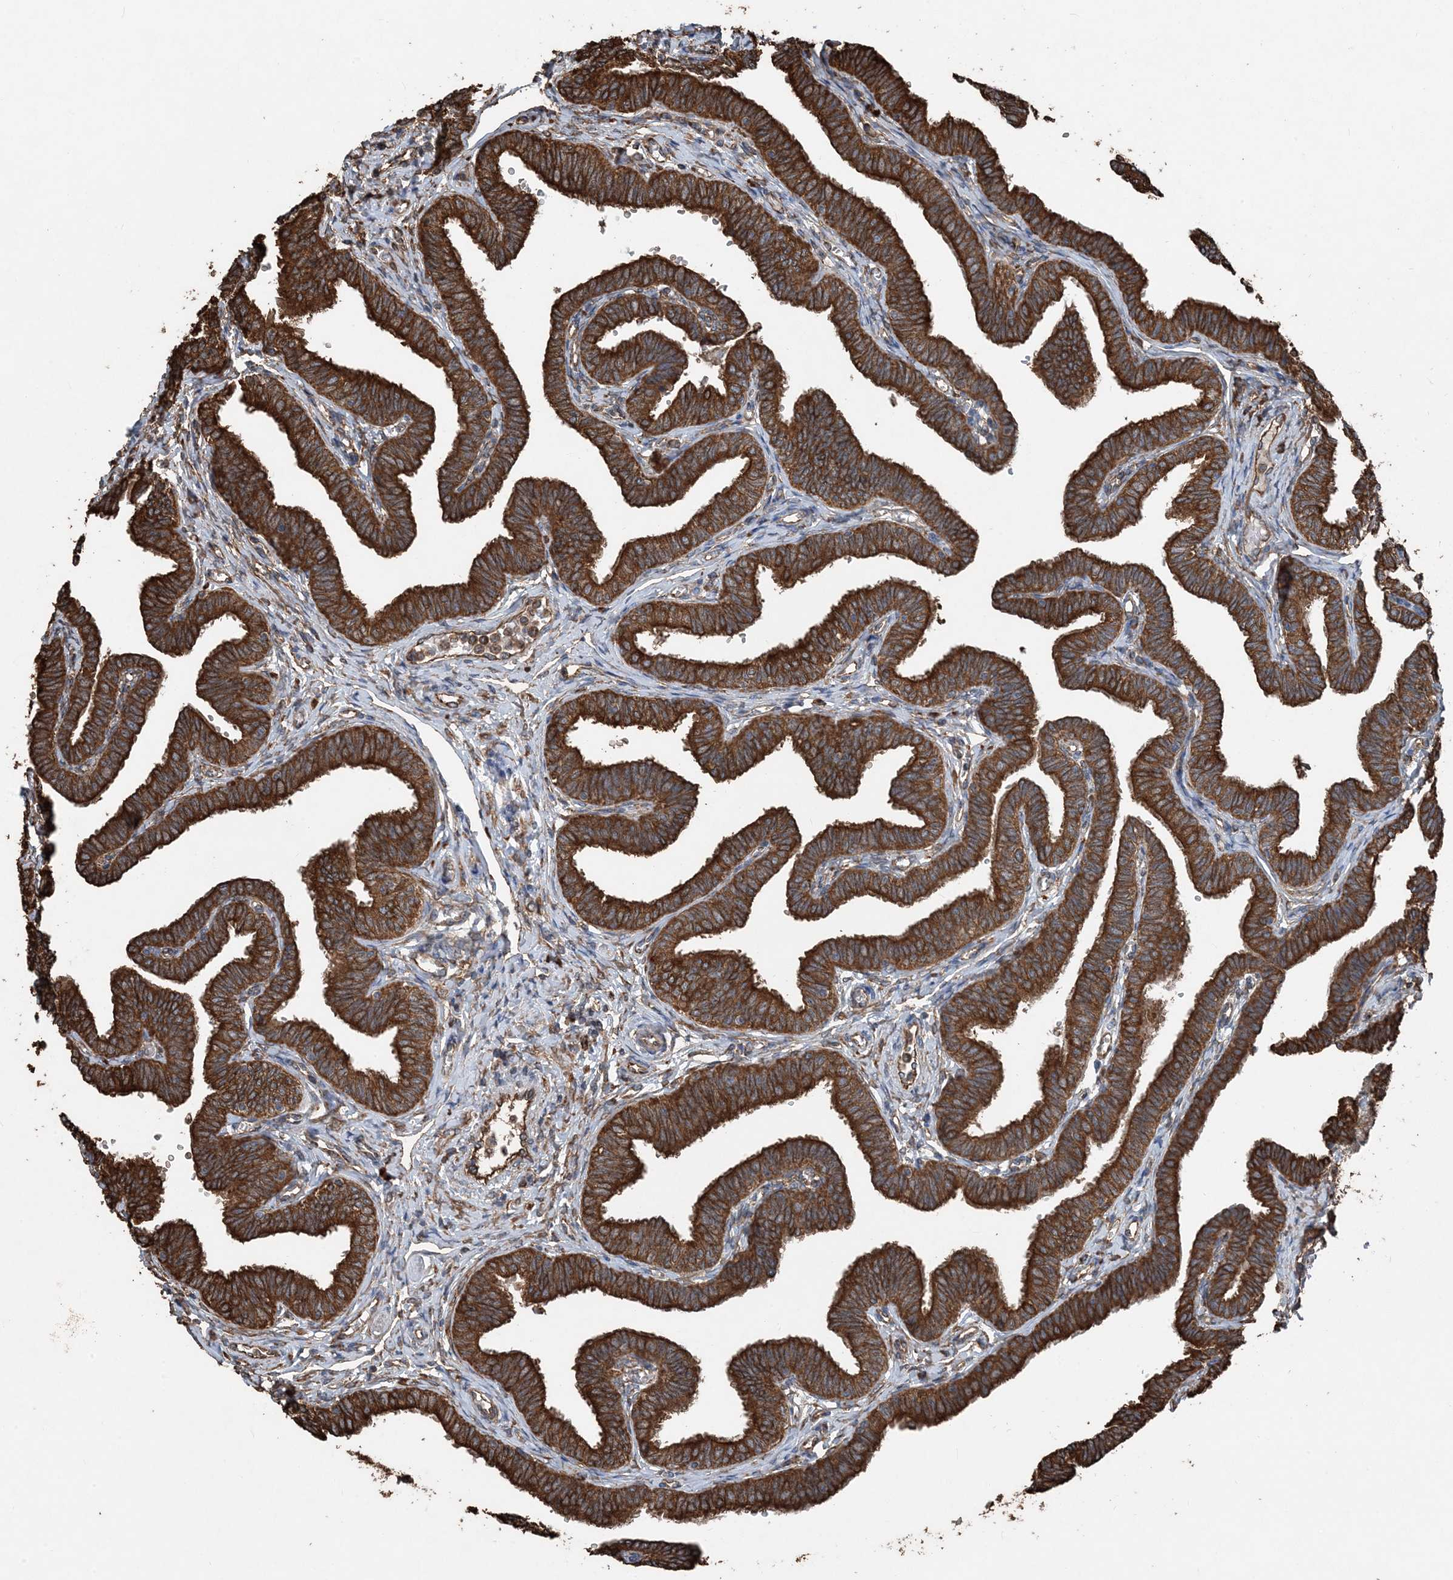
{"staining": {"intensity": "strong", "quantity": ">75%", "location": "cytoplasmic/membranous"}, "tissue": "fallopian tube", "cell_type": "Glandular cells", "image_type": "normal", "snomed": [{"axis": "morphology", "description": "Normal tissue, NOS"}, {"axis": "topography", "description": "Fallopian tube"}, {"axis": "topography", "description": "Ovary"}], "caption": "Immunohistochemistry (DAB (3,3'-diaminobenzidine)) staining of unremarkable human fallopian tube shows strong cytoplasmic/membranous protein staining in approximately >75% of glandular cells.", "gene": "PDIA6", "patient": {"sex": "female", "age": 23}}